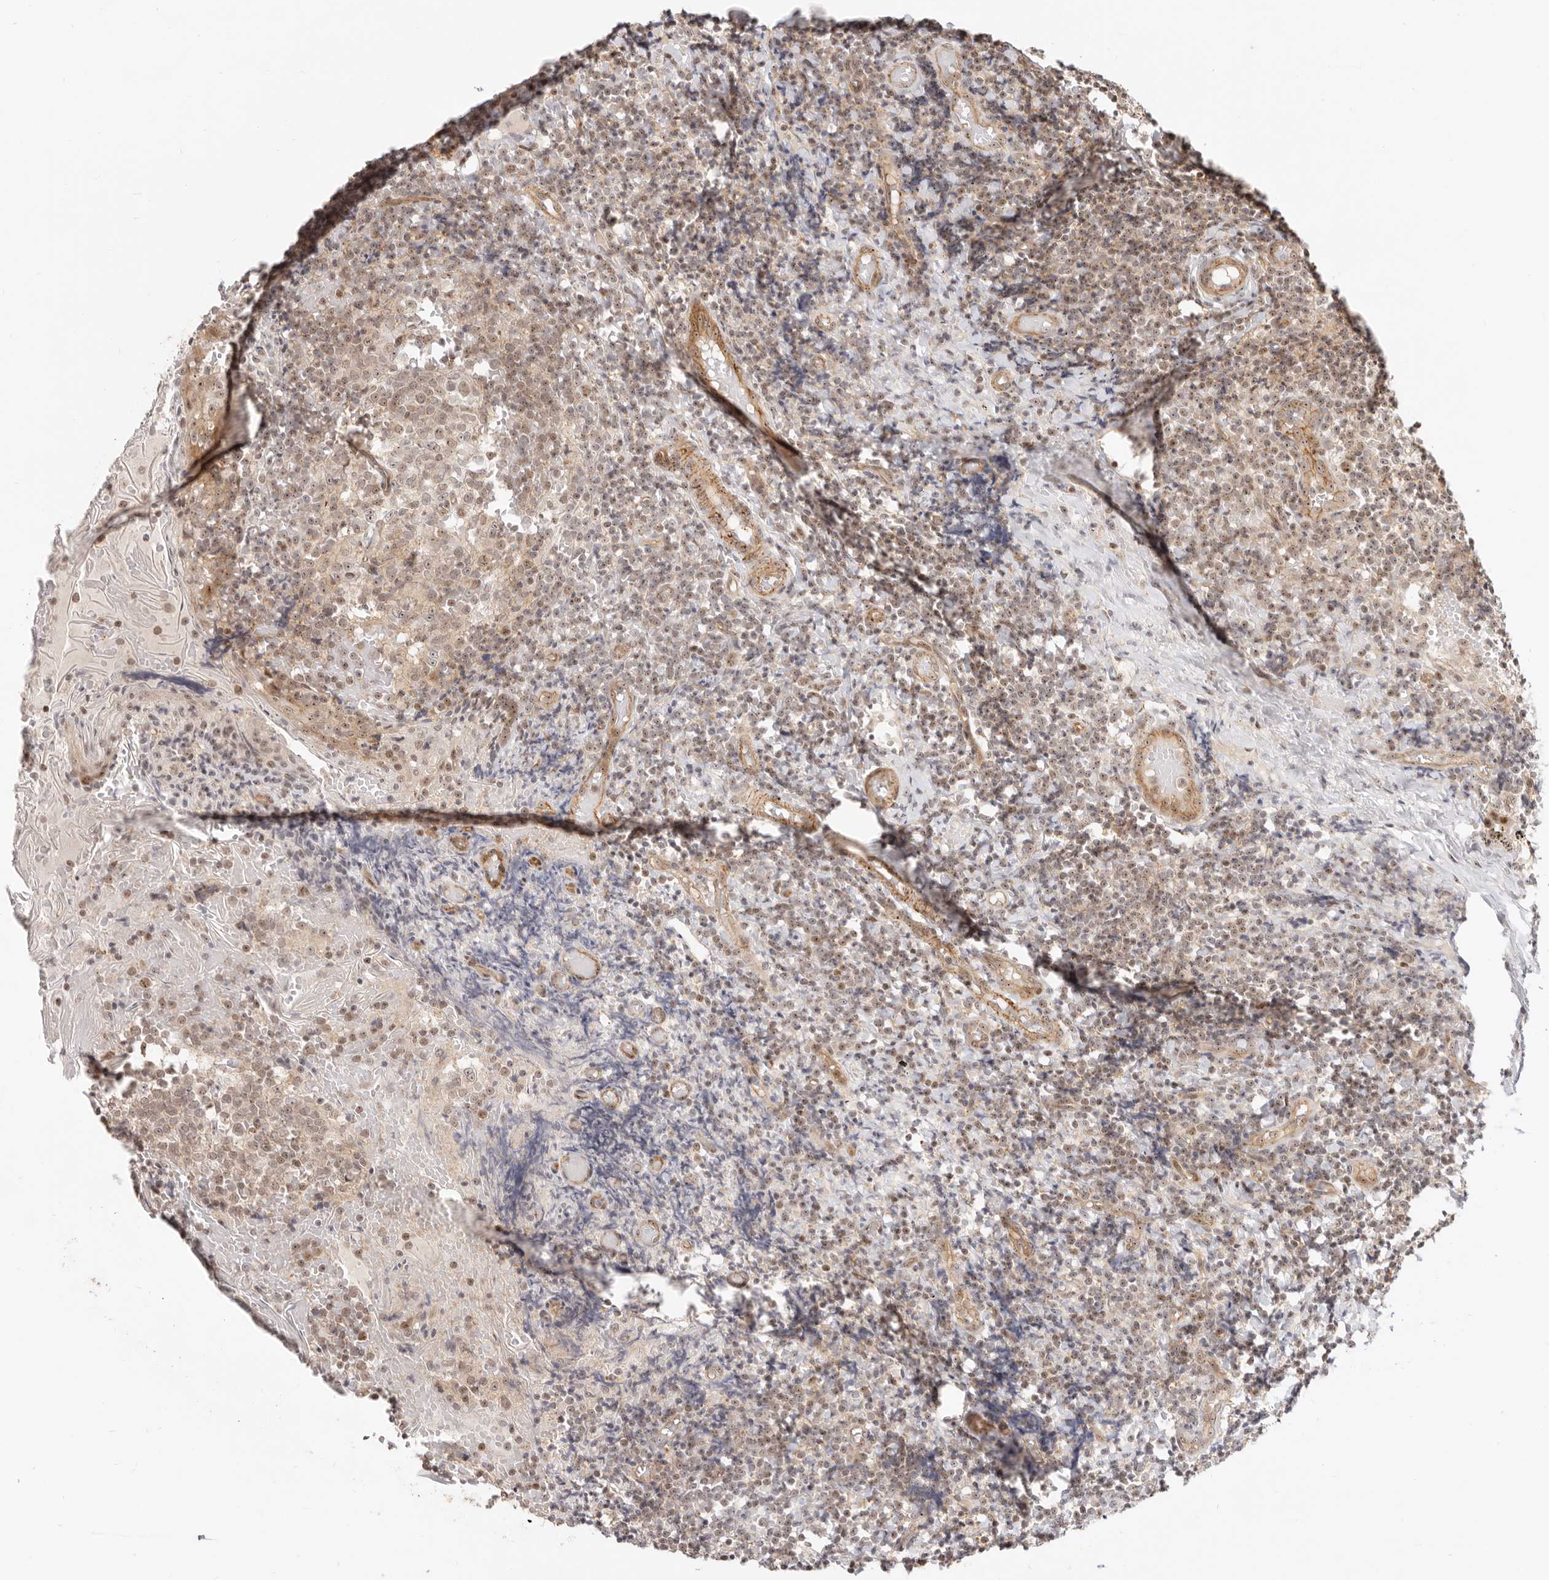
{"staining": {"intensity": "moderate", "quantity": ">75%", "location": "cytoplasmic/membranous,nuclear"}, "tissue": "tonsil", "cell_type": "Germinal center cells", "image_type": "normal", "snomed": [{"axis": "morphology", "description": "Normal tissue, NOS"}, {"axis": "topography", "description": "Tonsil"}], "caption": "An immunohistochemistry (IHC) micrograph of benign tissue is shown. Protein staining in brown labels moderate cytoplasmic/membranous,nuclear positivity in tonsil within germinal center cells.", "gene": "BAP1", "patient": {"sex": "female", "age": 19}}